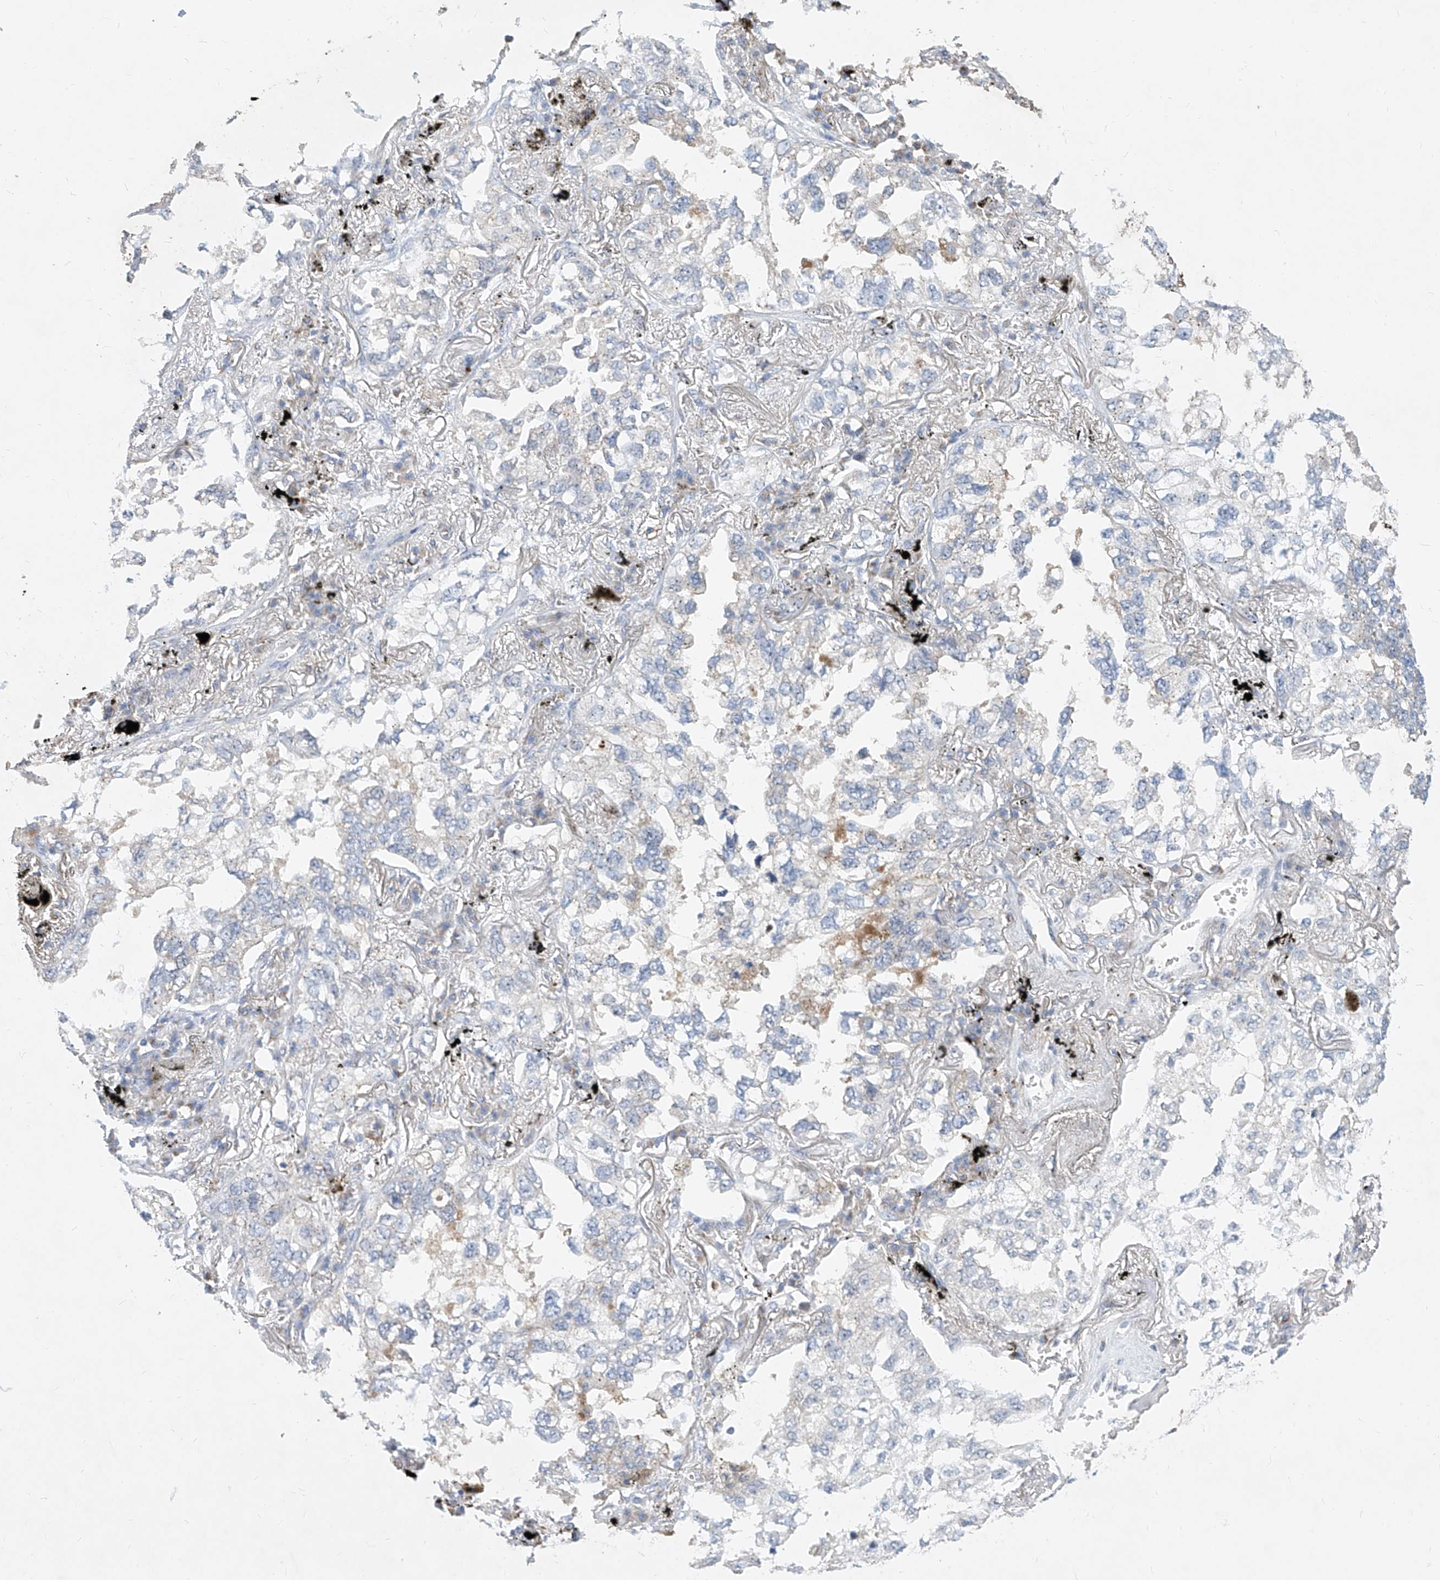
{"staining": {"intensity": "negative", "quantity": "none", "location": "none"}, "tissue": "lung cancer", "cell_type": "Tumor cells", "image_type": "cancer", "snomed": [{"axis": "morphology", "description": "Adenocarcinoma, NOS"}, {"axis": "topography", "description": "Lung"}], "caption": "An immunohistochemistry micrograph of lung cancer is shown. There is no staining in tumor cells of lung cancer. The staining is performed using DAB brown chromogen with nuclei counter-stained in using hematoxylin.", "gene": "MX2", "patient": {"sex": "male", "age": 65}}